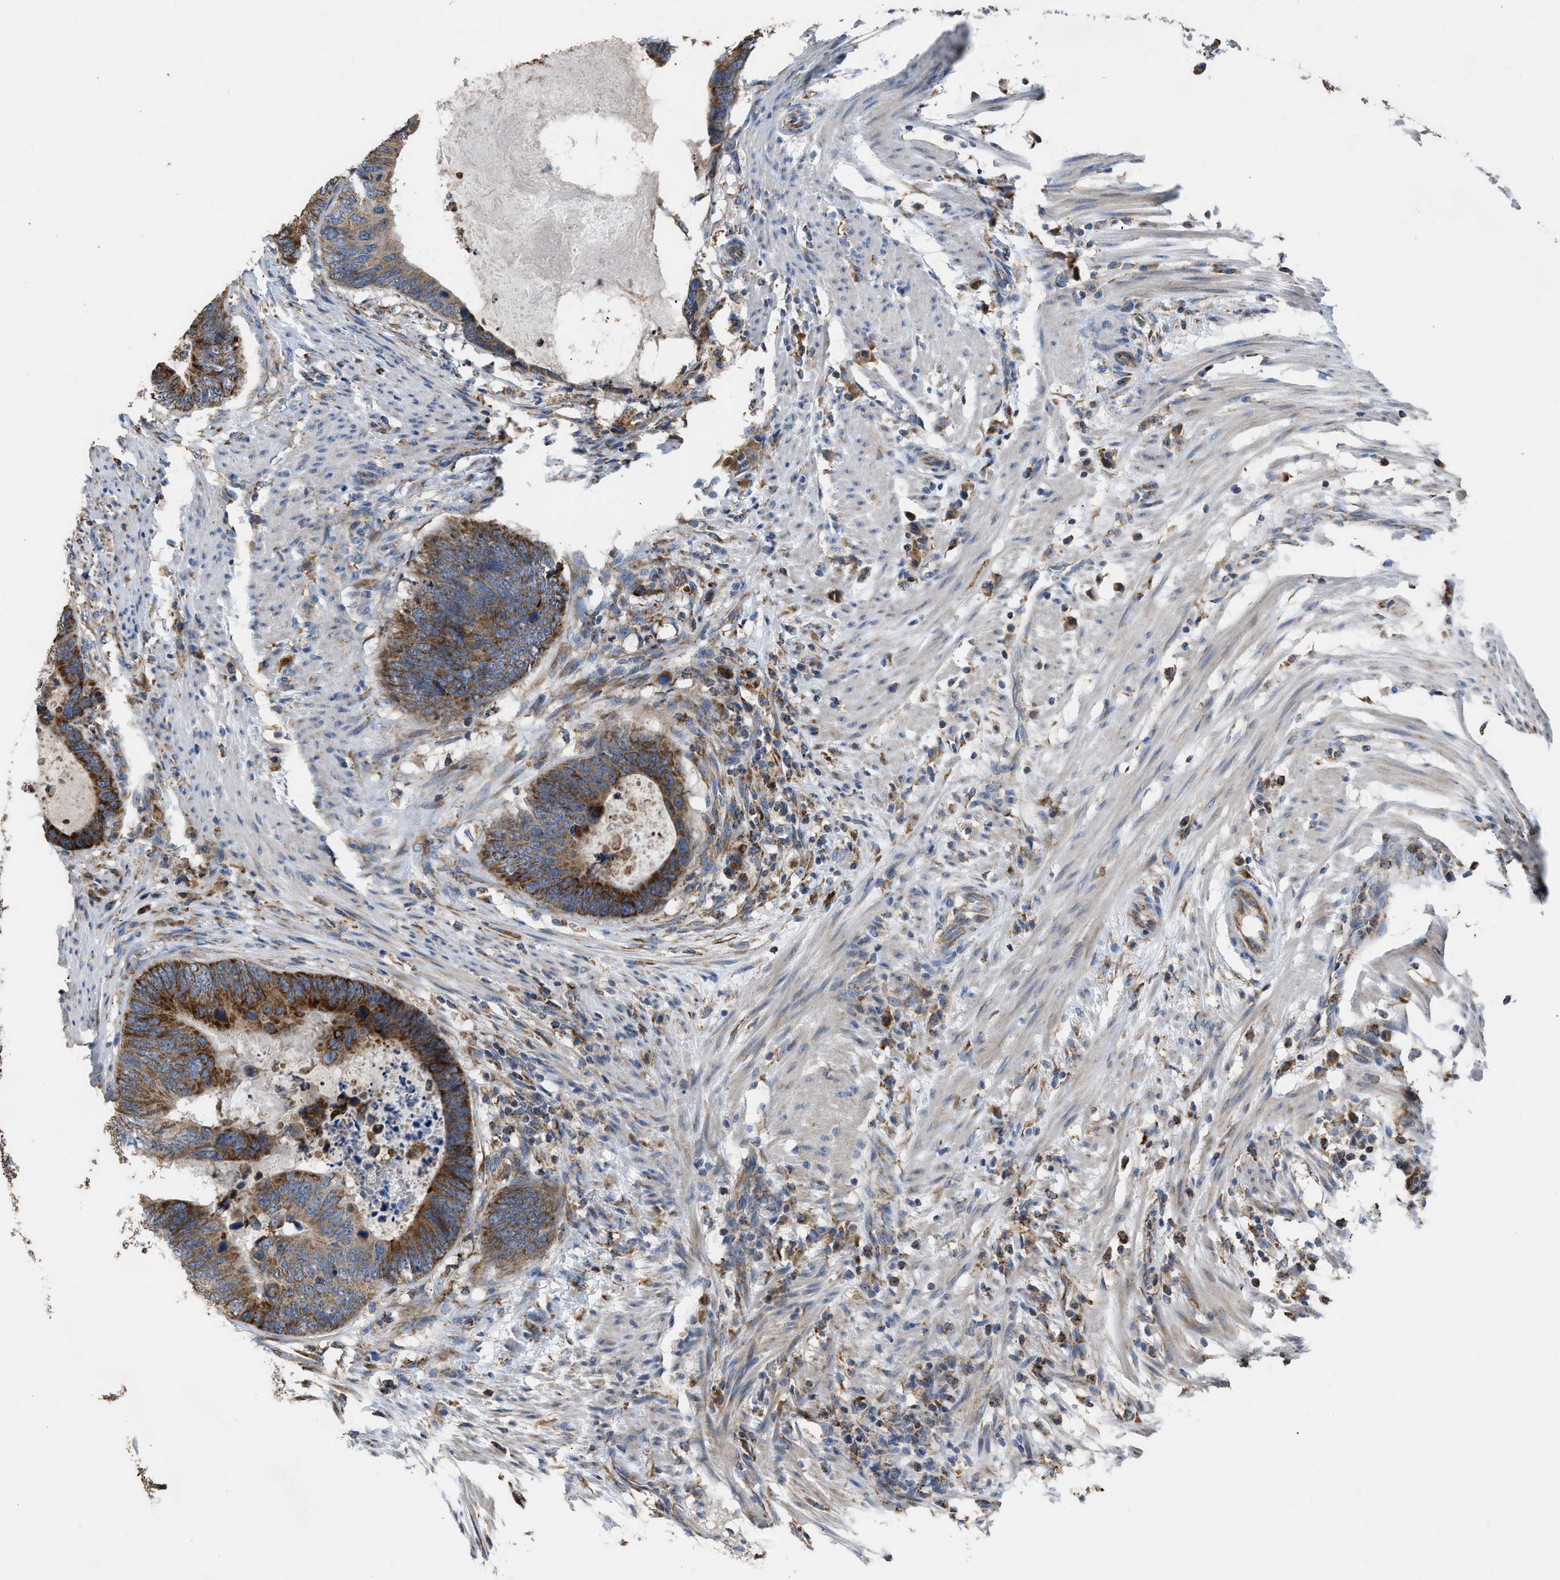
{"staining": {"intensity": "strong", "quantity": ">75%", "location": "cytoplasmic/membranous"}, "tissue": "colorectal cancer", "cell_type": "Tumor cells", "image_type": "cancer", "snomed": [{"axis": "morphology", "description": "Adenocarcinoma, NOS"}, {"axis": "topography", "description": "Colon"}], "caption": "Adenocarcinoma (colorectal) stained with a brown dye demonstrates strong cytoplasmic/membranous positive staining in approximately >75% of tumor cells.", "gene": "AK2", "patient": {"sex": "male", "age": 56}}